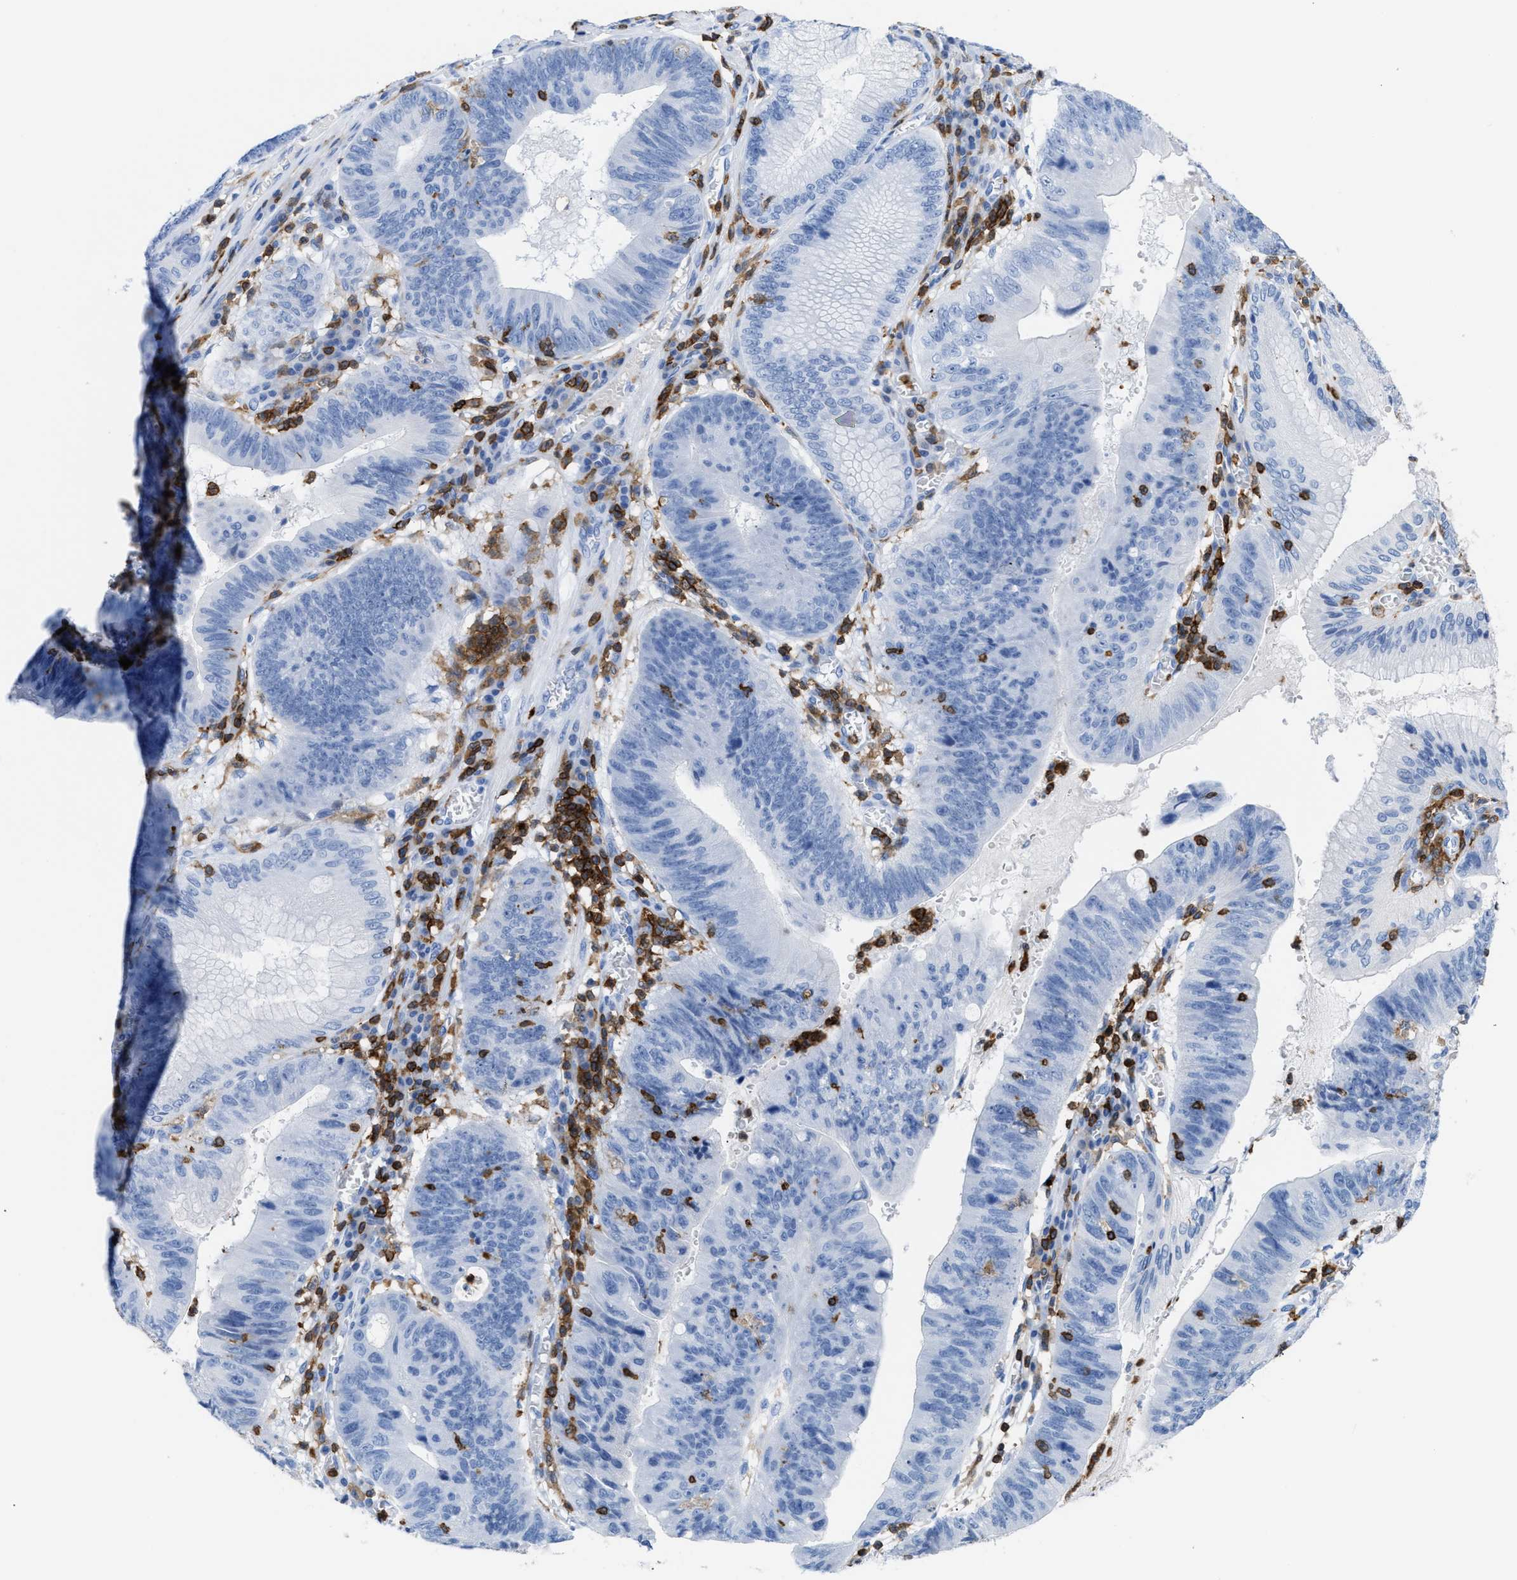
{"staining": {"intensity": "negative", "quantity": "none", "location": "none"}, "tissue": "stomach cancer", "cell_type": "Tumor cells", "image_type": "cancer", "snomed": [{"axis": "morphology", "description": "Adenocarcinoma, NOS"}, {"axis": "topography", "description": "Stomach"}], "caption": "This is an immunohistochemistry (IHC) image of human stomach cancer. There is no staining in tumor cells.", "gene": "LCP1", "patient": {"sex": "male", "age": 59}}